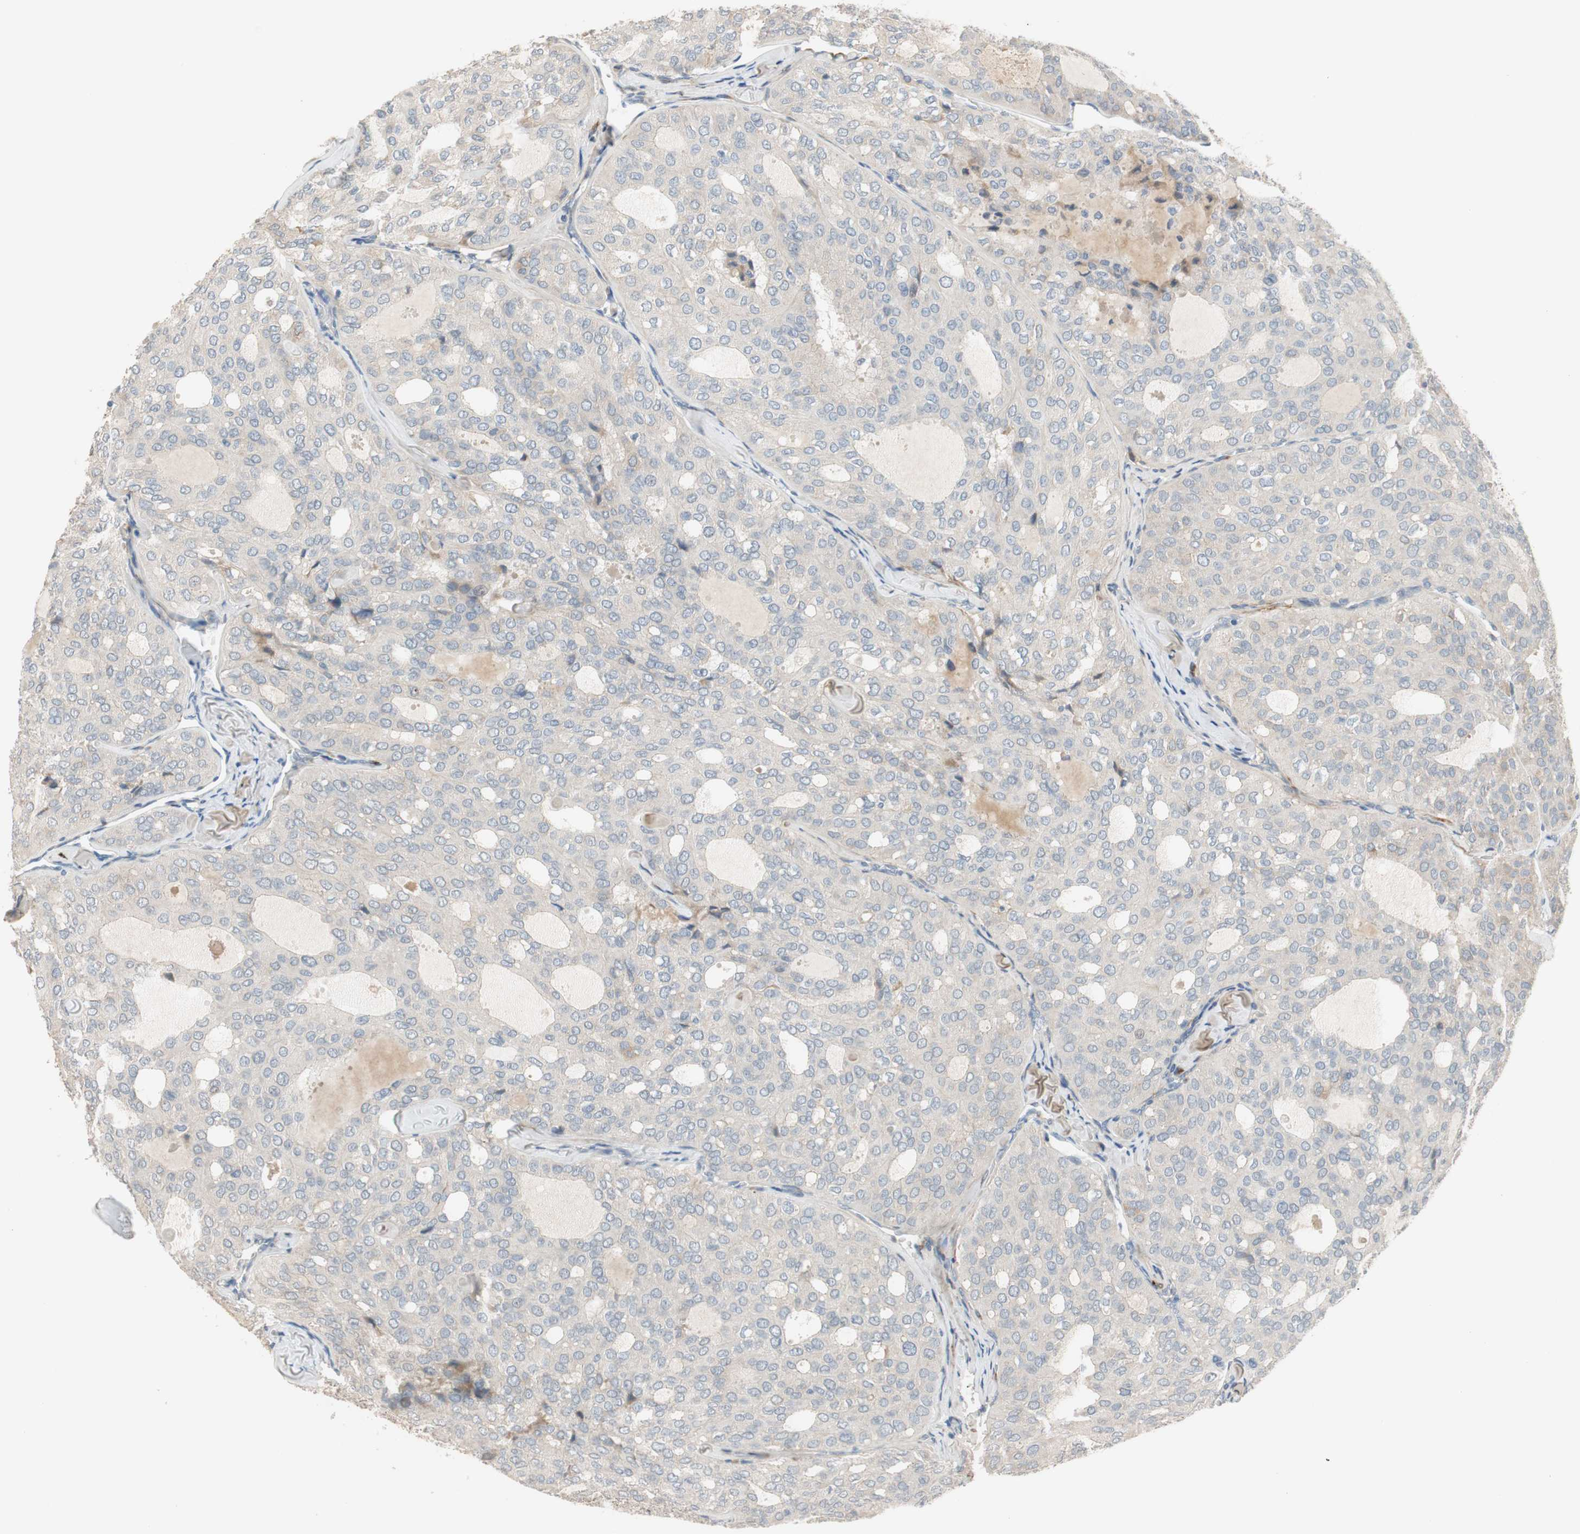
{"staining": {"intensity": "weak", "quantity": "25%-75%", "location": "cytoplasmic/membranous"}, "tissue": "thyroid cancer", "cell_type": "Tumor cells", "image_type": "cancer", "snomed": [{"axis": "morphology", "description": "Follicular adenoma carcinoma, NOS"}, {"axis": "topography", "description": "Thyroid gland"}], "caption": "Thyroid cancer stained for a protein (brown) shows weak cytoplasmic/membranous positive expression in approximately 25%-75% of tumor cells.", "gene": "COL12A1", "patient": {"sex": "male", "age": 75}}